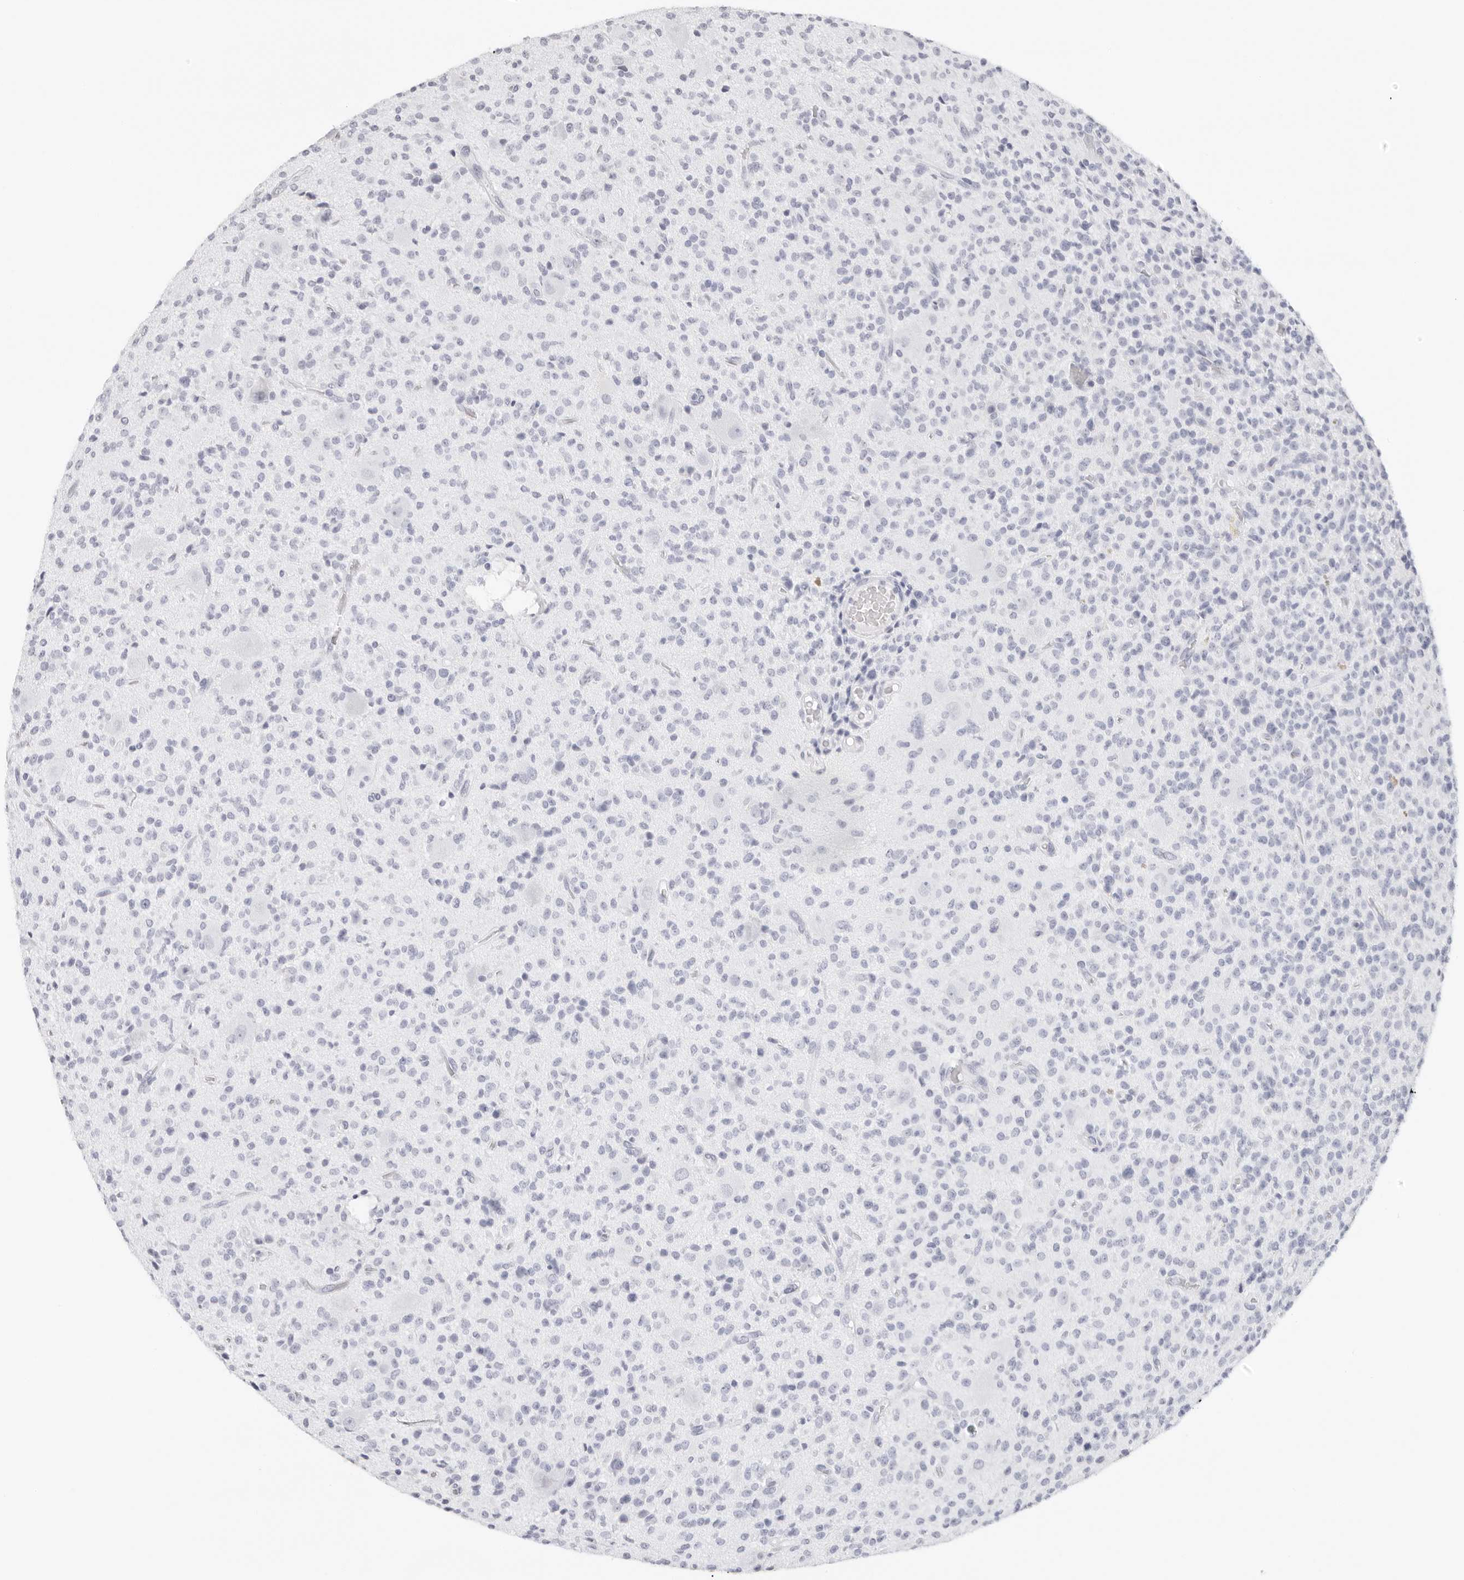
{"staining": {"intensity": "negative", "quantity": "none", "location": "none"}, "tissue": "glioma", "cell_type": "Tumor cells", "image_type": "cancer", "snomed": [{"axis": "morphology", "description": "Glioma, malignant, High grade"}, {"axis": "topography", "description": "Brain"}], "caption": "Image shows no protein expression in tumor cells of malignant glioma (high-grade) tissue.", "gene": "AGMAT", "patient": {"sex": "male", "age": 34}}